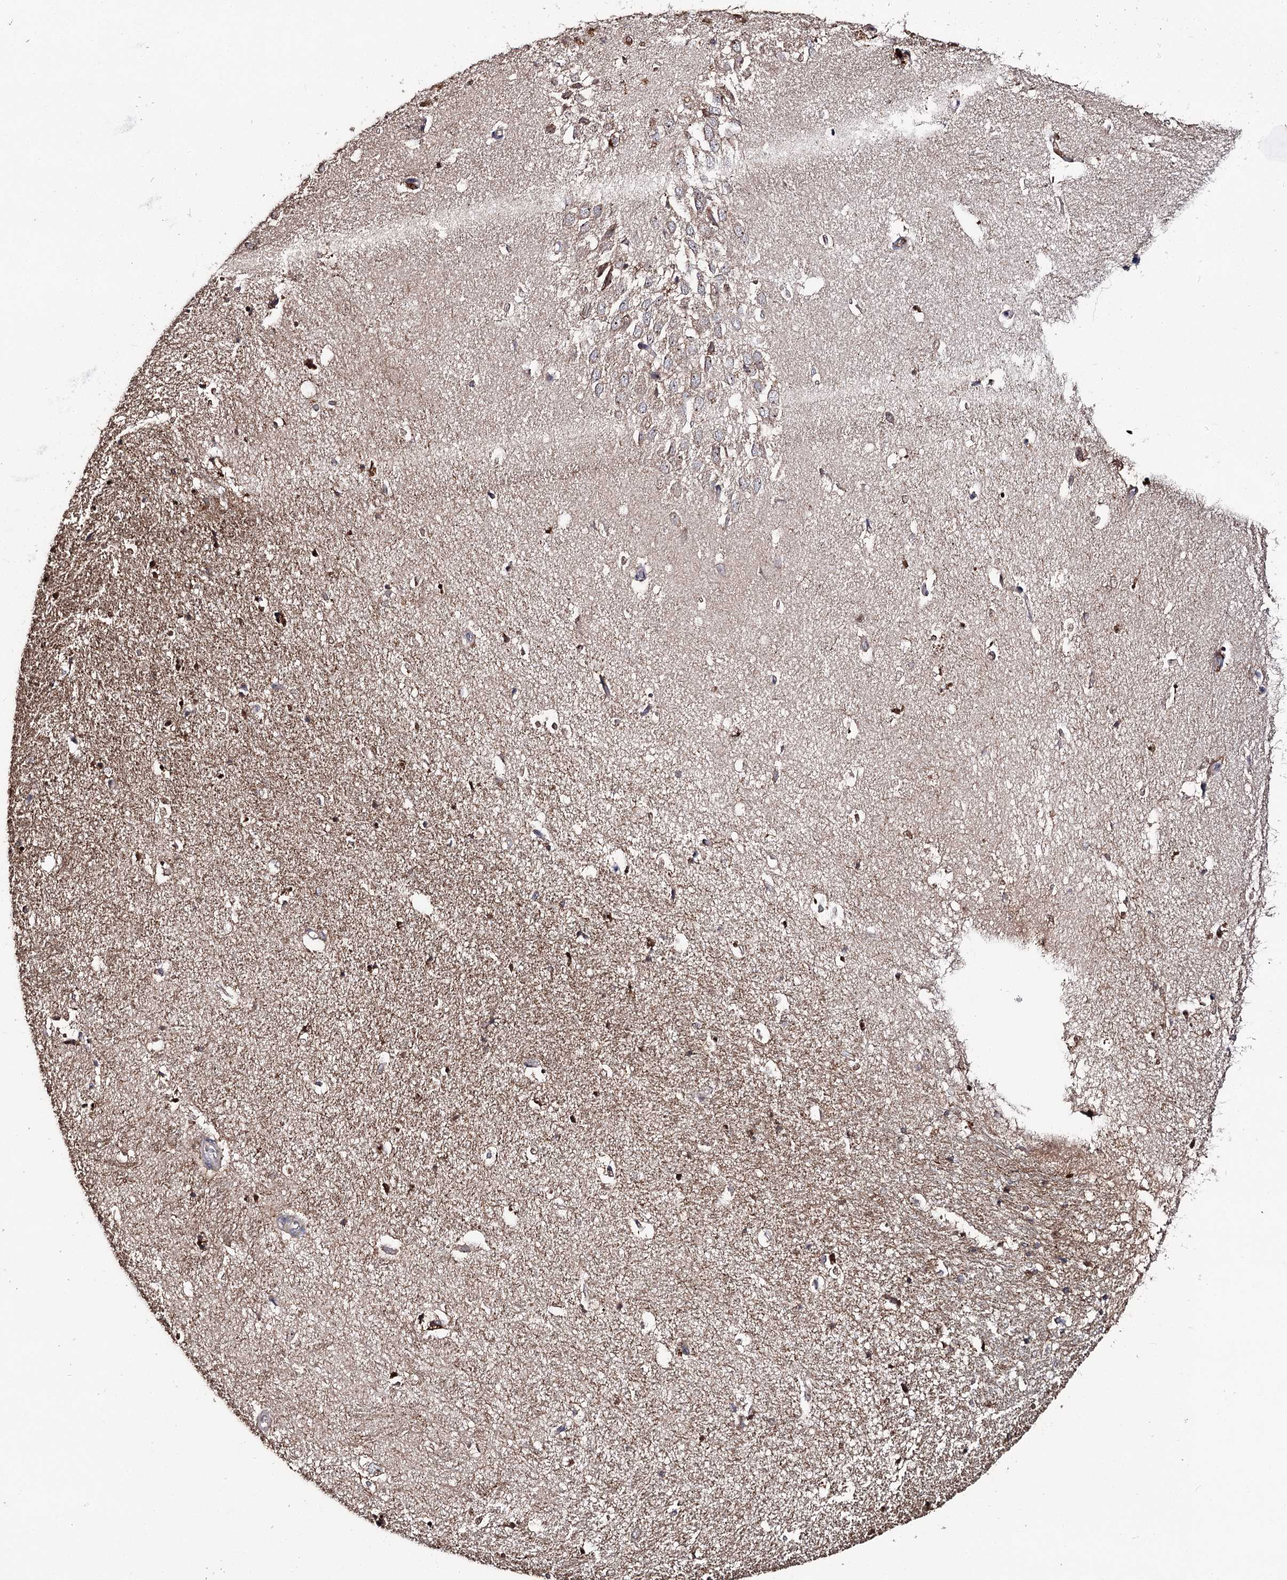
{"staining": {"intensity": "weak", "quantity": ">75%", "location": "cytoplasmic/membranous"}, "tissue": "hippocampus", "cell_type": "Glial cells", "image_type": "normal", "snomed": [{"axis": "morphology", "description": "Normal tissue, NOS"}, {"axis": "topography", "description": "Hippocampus"}], "caption": "Immunohistochemistry of unremarkable human hippocampus shows low levels of weak cytoplasmic/membranous expression in approximately >75% of glial cells. Immunohistochemistry stains the protein of interest in brown and the nuclei are stained blue.", "gene": "FAM53B", "patient": {"sex": "female", "age": 64}}